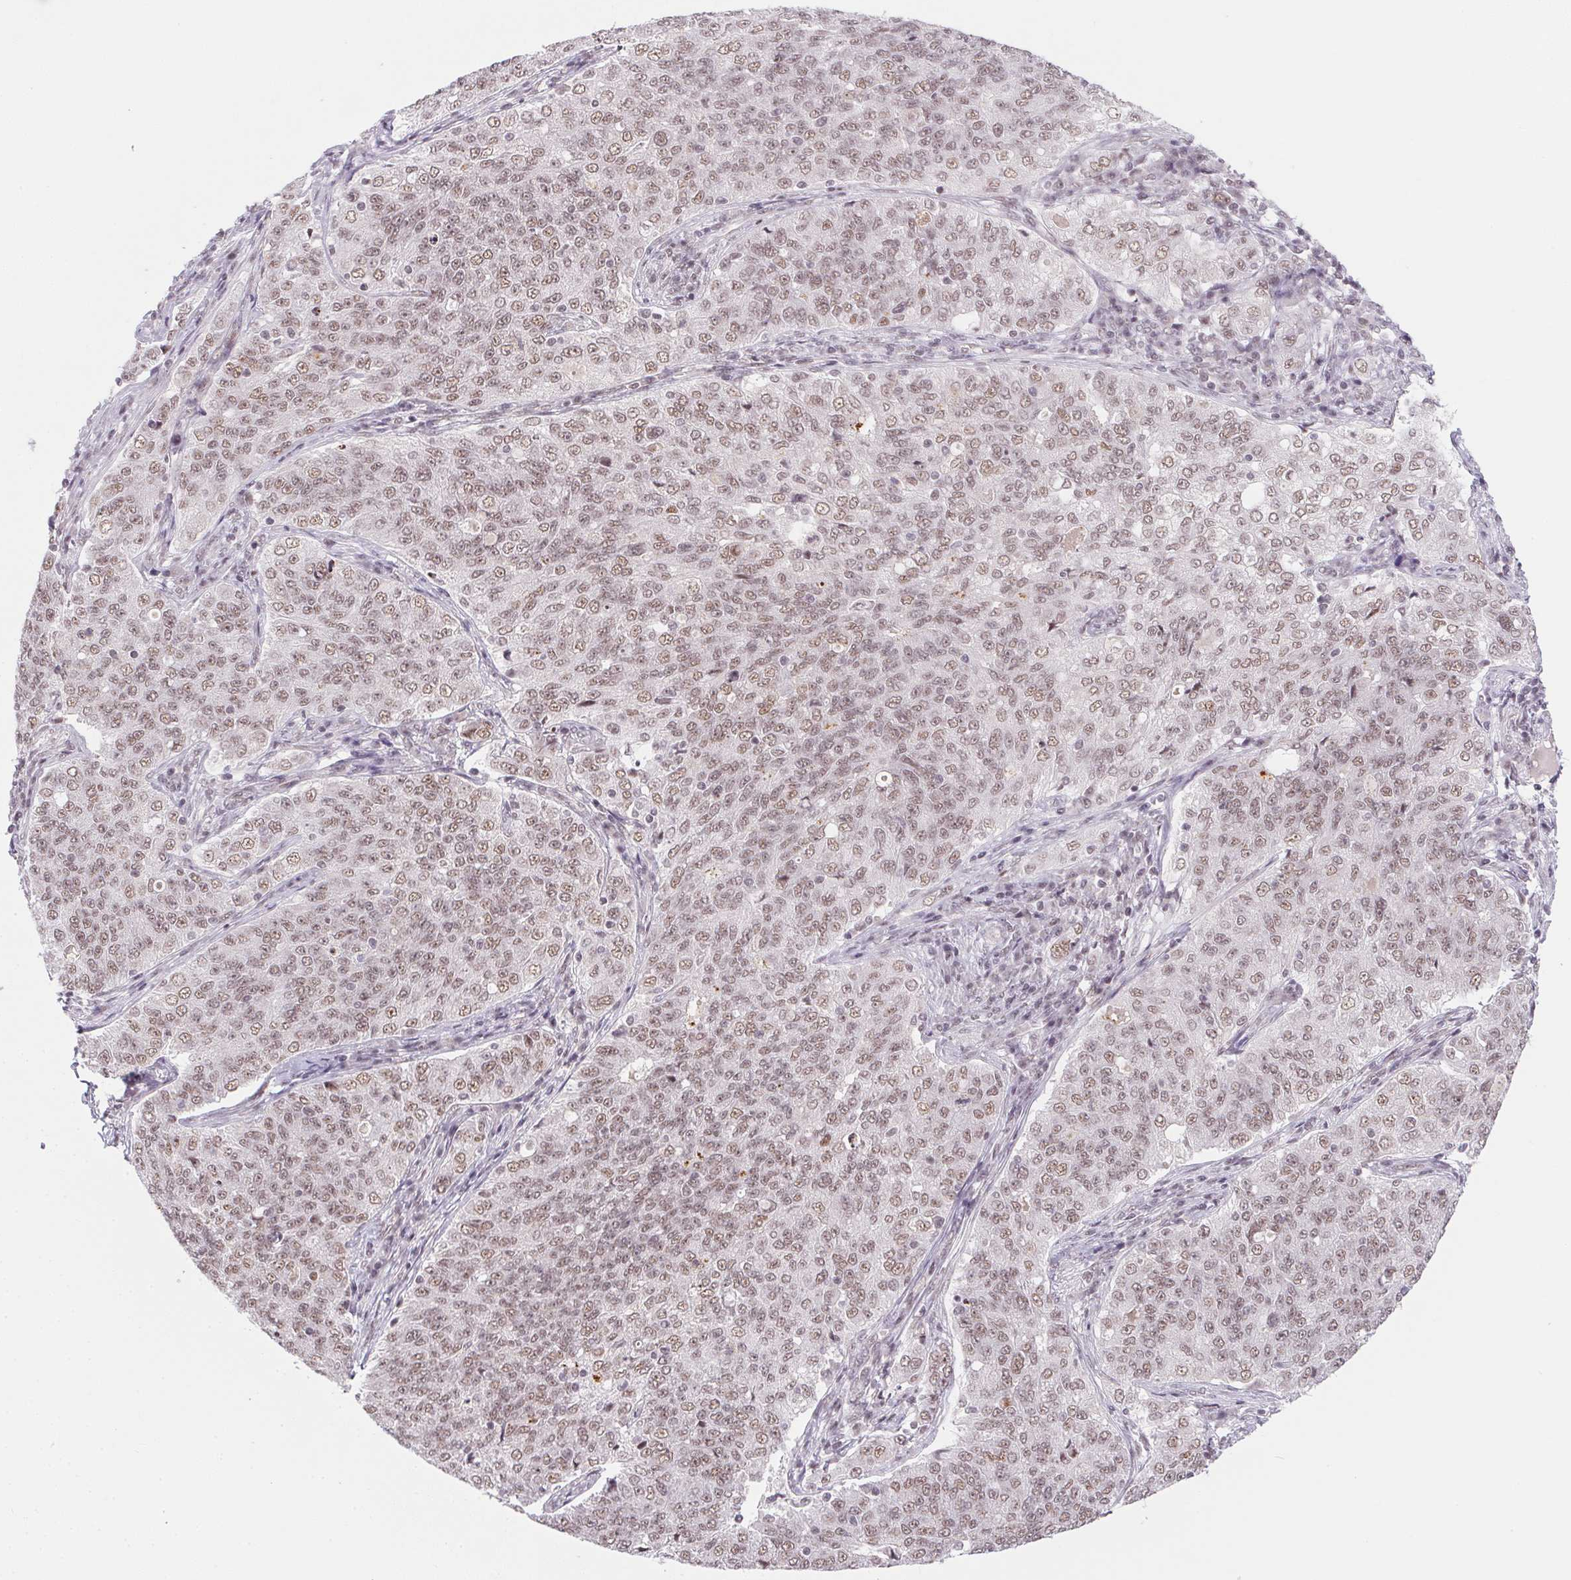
{"staining": {"intensity": "weak", "quantity": ">75%", "location": "nuclear"}, "tissue": "endometrial cancer", "cell_type": "Tumor cells", "image_type": "cancer", "snomed": [{"axis": "morphology", "description": "Adenocarcinoma, NOS"}, {"axis": "topography", "description": "Endometrium"}], "caption": "Immunohistochemistry (IHC) micrograph of adenocarcinoma (endometrial) stained for a protein (brown), which displays low levels of weak nuclear positivity in about >75% of tumor cells.", "gene": "SRSF7", "patient": {"sex": "female", "age": 43}}